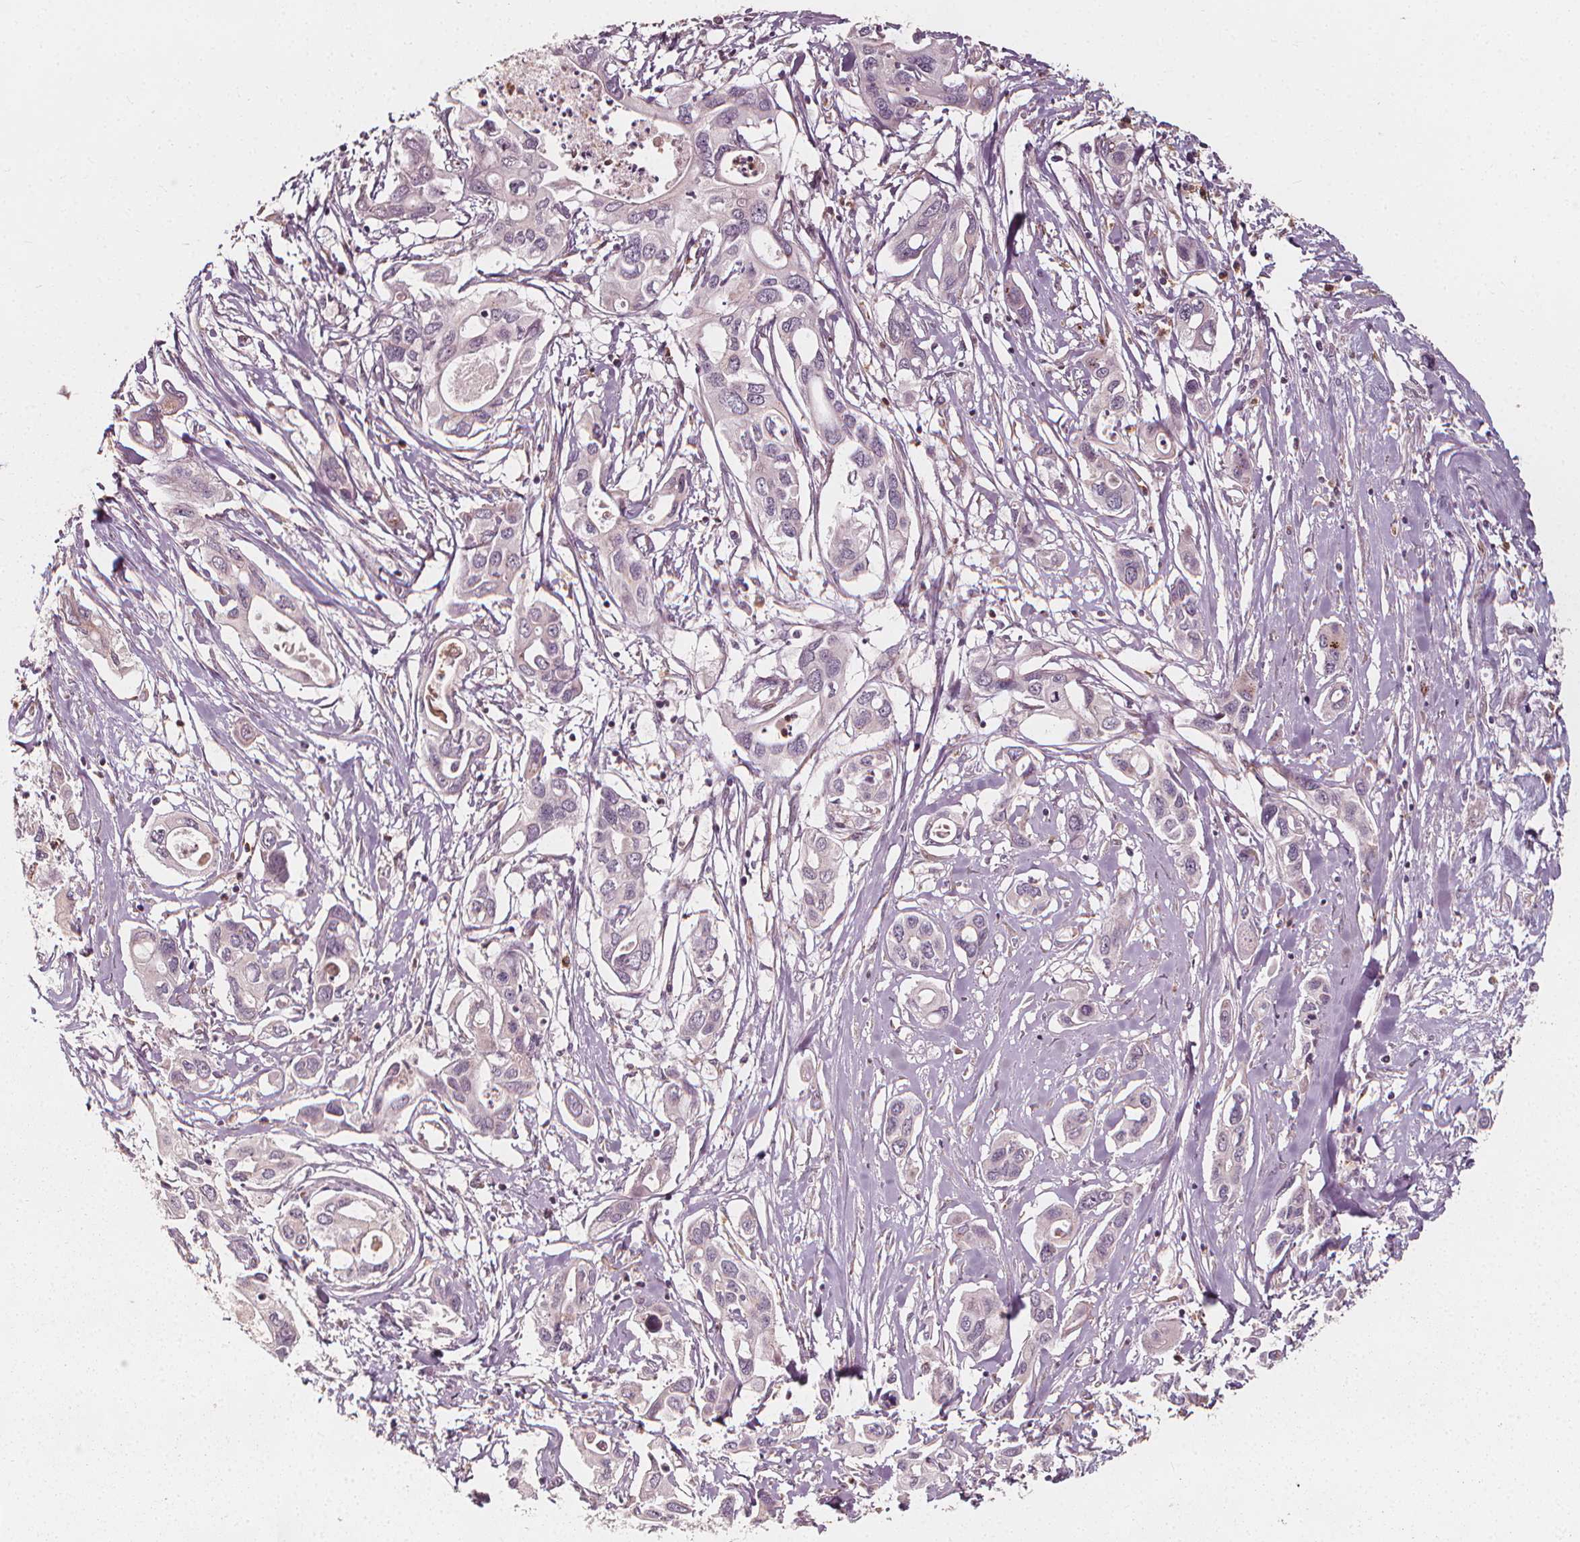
{"staining": {"intensity": "negative", "quantity": "none", "location": "none"}, "tissue": "pancreatic cancer", "cell_type": "Tumor cells", "image_type": "cancer", "snomed": [{"axis": "morphology", "description": "Adenocarcinoma, NOS"}, {"axis": "topography", "description": "Pancreas"}], "caption": "Protein analysis of pancreatic adenocarcinoma reveals no significant positivity in tumor cells.", "gene": "NPC1L1", "patient": {"sex": "male", "age": 60}}